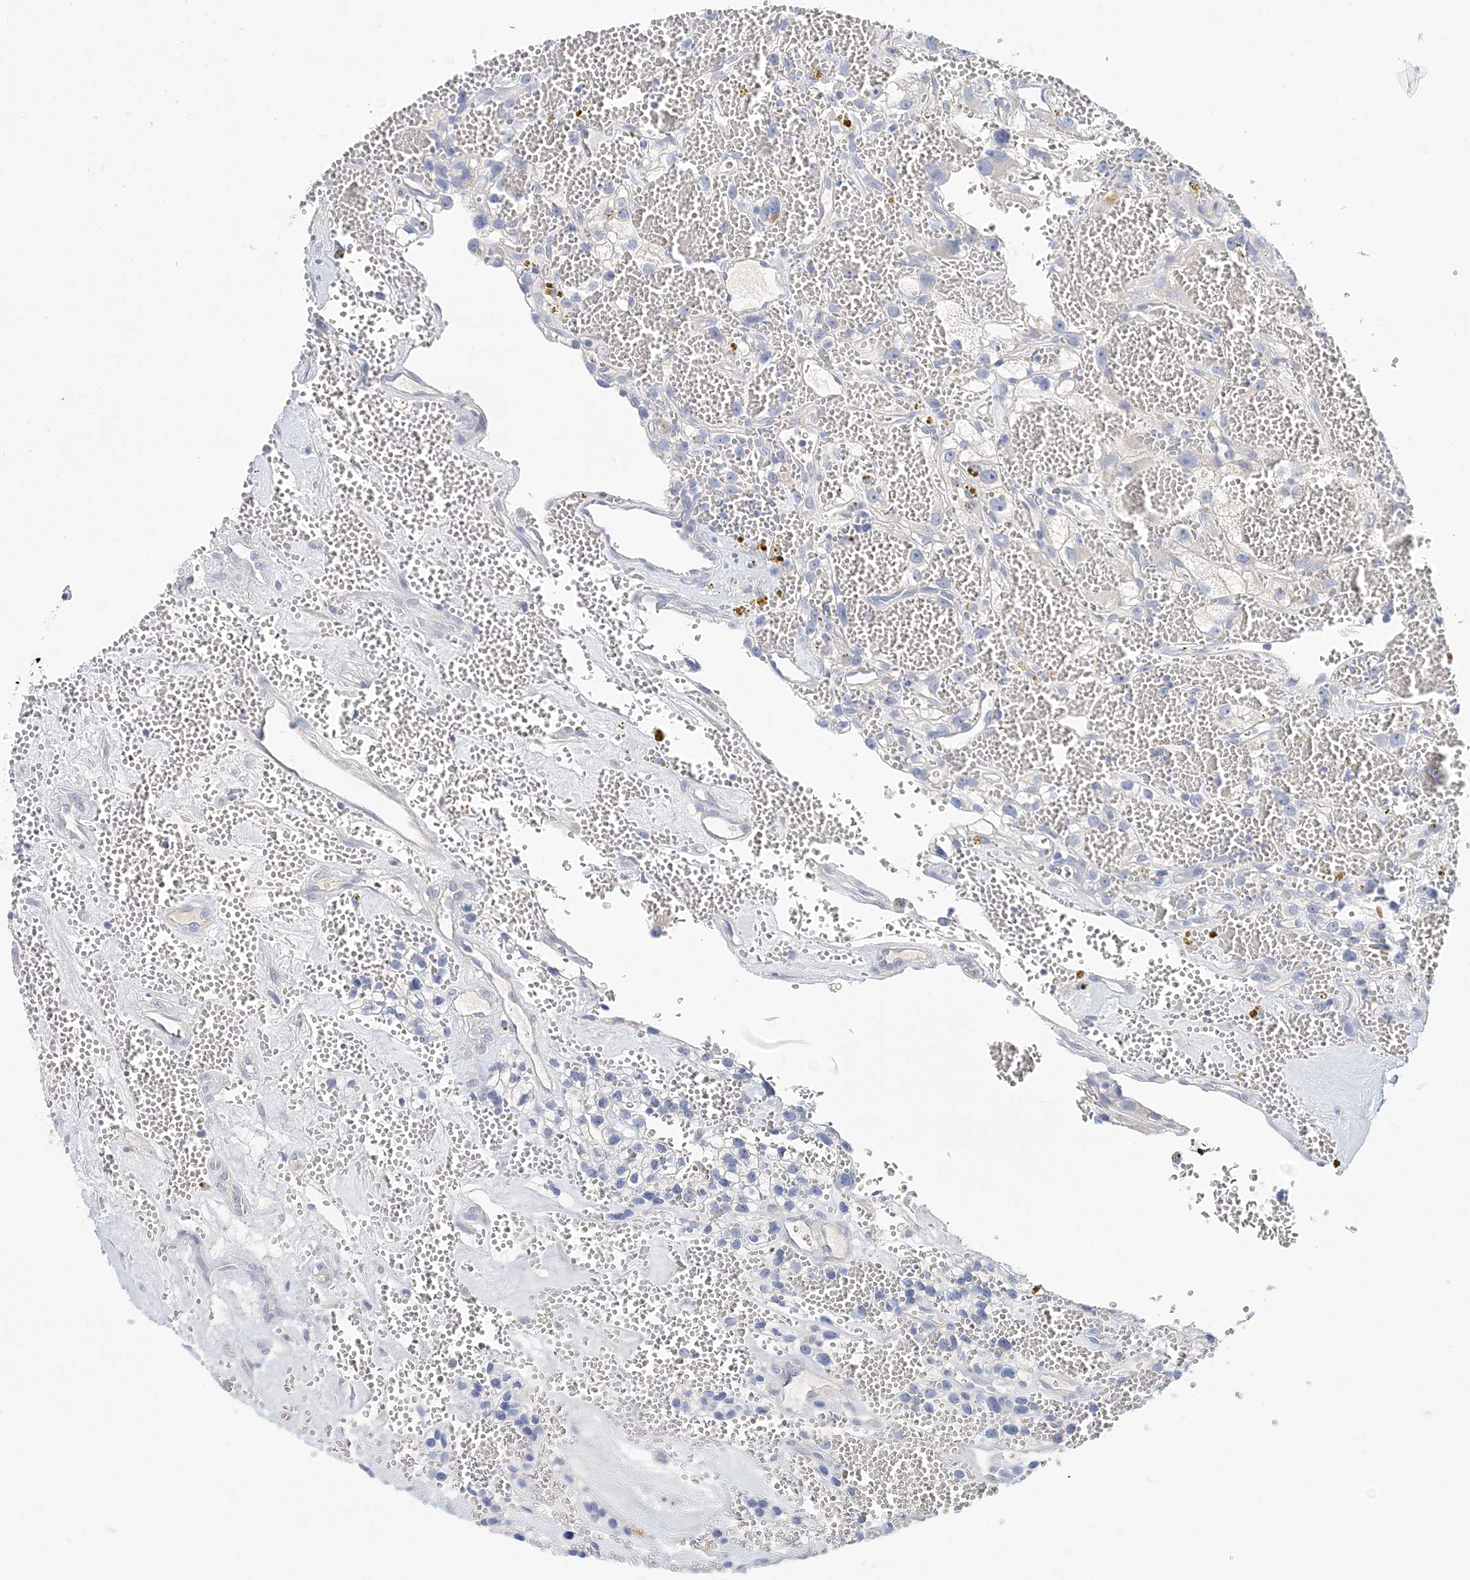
{"staining": {"intensity": "negative", "quantity": "none", "location": "none"}, "tissue": "renal cancer", "cell_type": "Tumor cells", "image_type": "cancer", "snomed": [{"axis": "morphology", "description": "Adenocarcinoma, NOS"}, {"axis": "topography", "description": "Kidney"}], "caption": "Immunohistochemical staining of renal adenocarcinoma exhibits no significant positivity in tumor cells.", "gene": "LRRIQ4", "patient": {"sex": "female", "age": 57}}